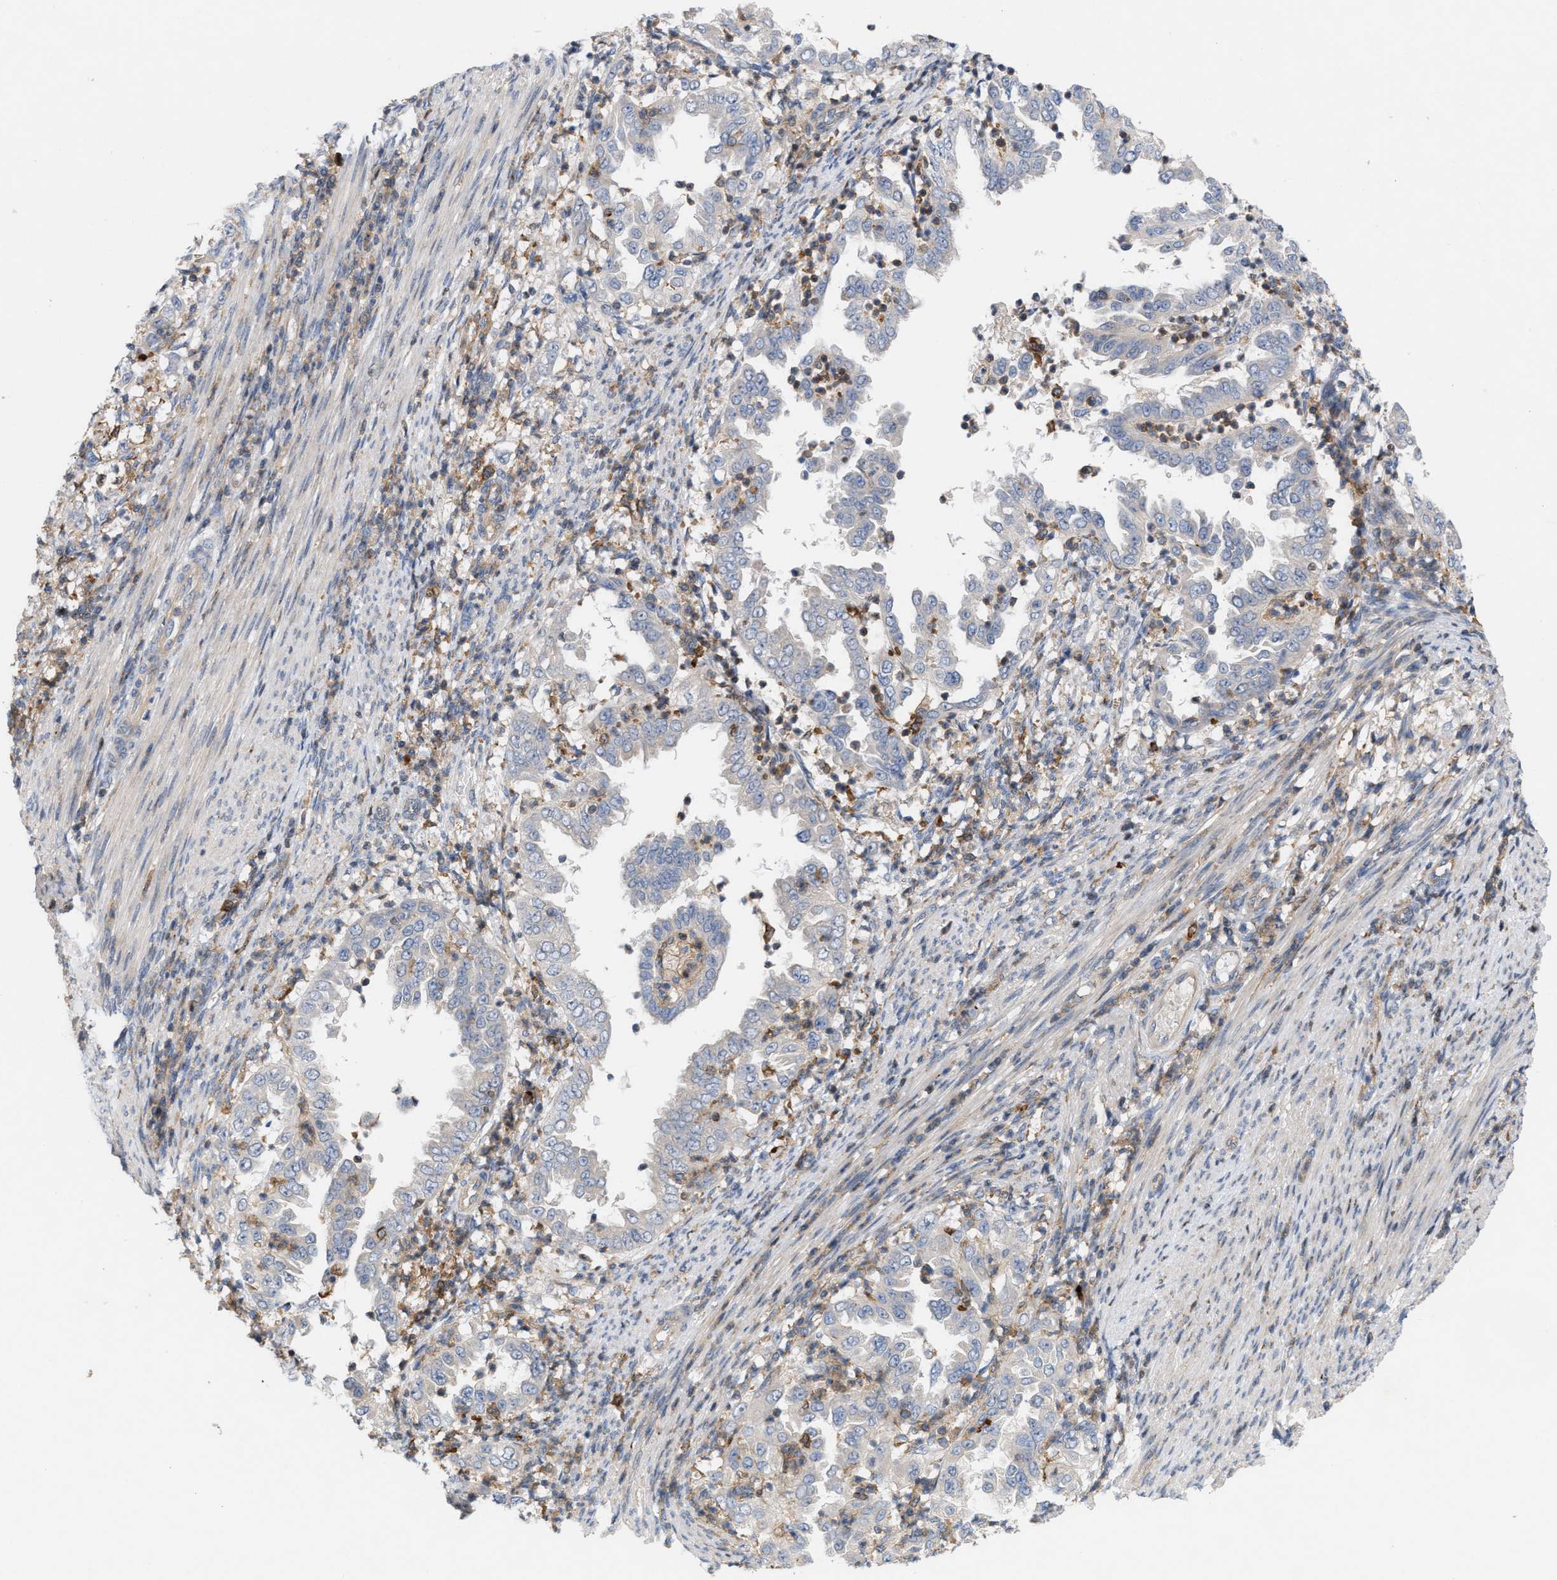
{"staining": {"intensity": "negative", "quantity": "none", "location": "none"}, "tissue": "endometrial cancer", "cell_type": "Tumor cells", "image_type": "cancer", "snomed": [{"axis": "morphology", "description": "Adenocarcinoma, NOS"}, {"axis": "topography", "description": "Endometrium"}], "caption": "The immunohistochemistry (IHC) histopathology image has no significant positivity in tumor cells of endometrial cancer (adenocarcinoma) tissue. Brightfield microscopy of immunohistochemistry (IHC) stained with DAB (3,3'-diaminobenzidine) (brown) and hematoxylin (blue), captured at high magnification.", "gene": "DBNL", "patient": {"sex": "female", "age": 85}}